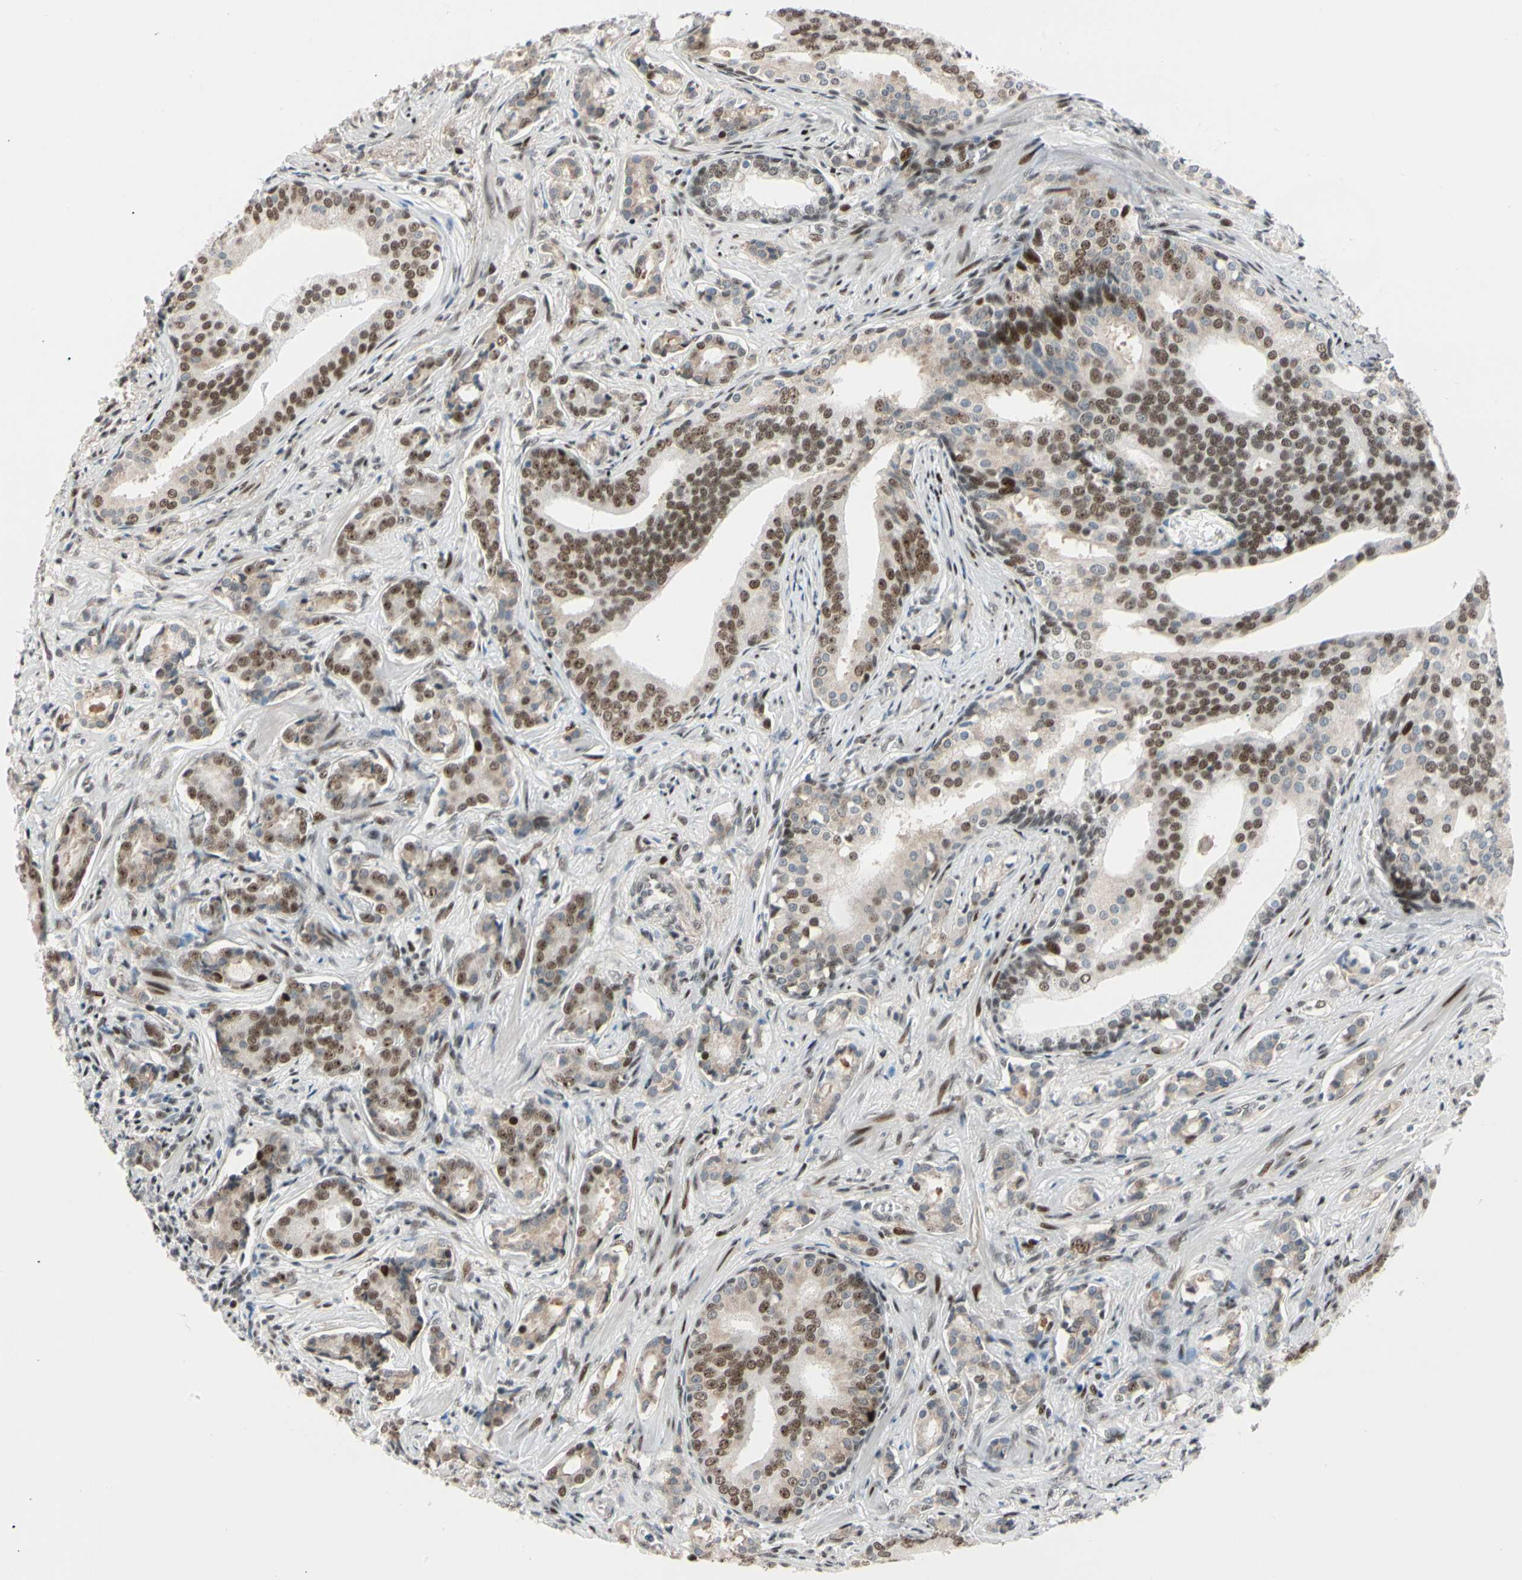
{"staining": {"intensity": "moderate", "quantity": ">75%", "location": "nuclear"}, "tissue": "prostate cancer", "cell_type": "Tumor cells", "image_type": "cancer", "snomed": [{"axis": "morphology", "description": "Adenocarcinoma, Low grade"}, {"axis": "topography", "description": "Prostate"}], "caption": "Low-grade adenocarcinoma (prostate) stained with a protein marker exhibits moderate staining in tumor cells.", "gene": "FOXO3", "patient": {"sex": "male", "age": 58}}